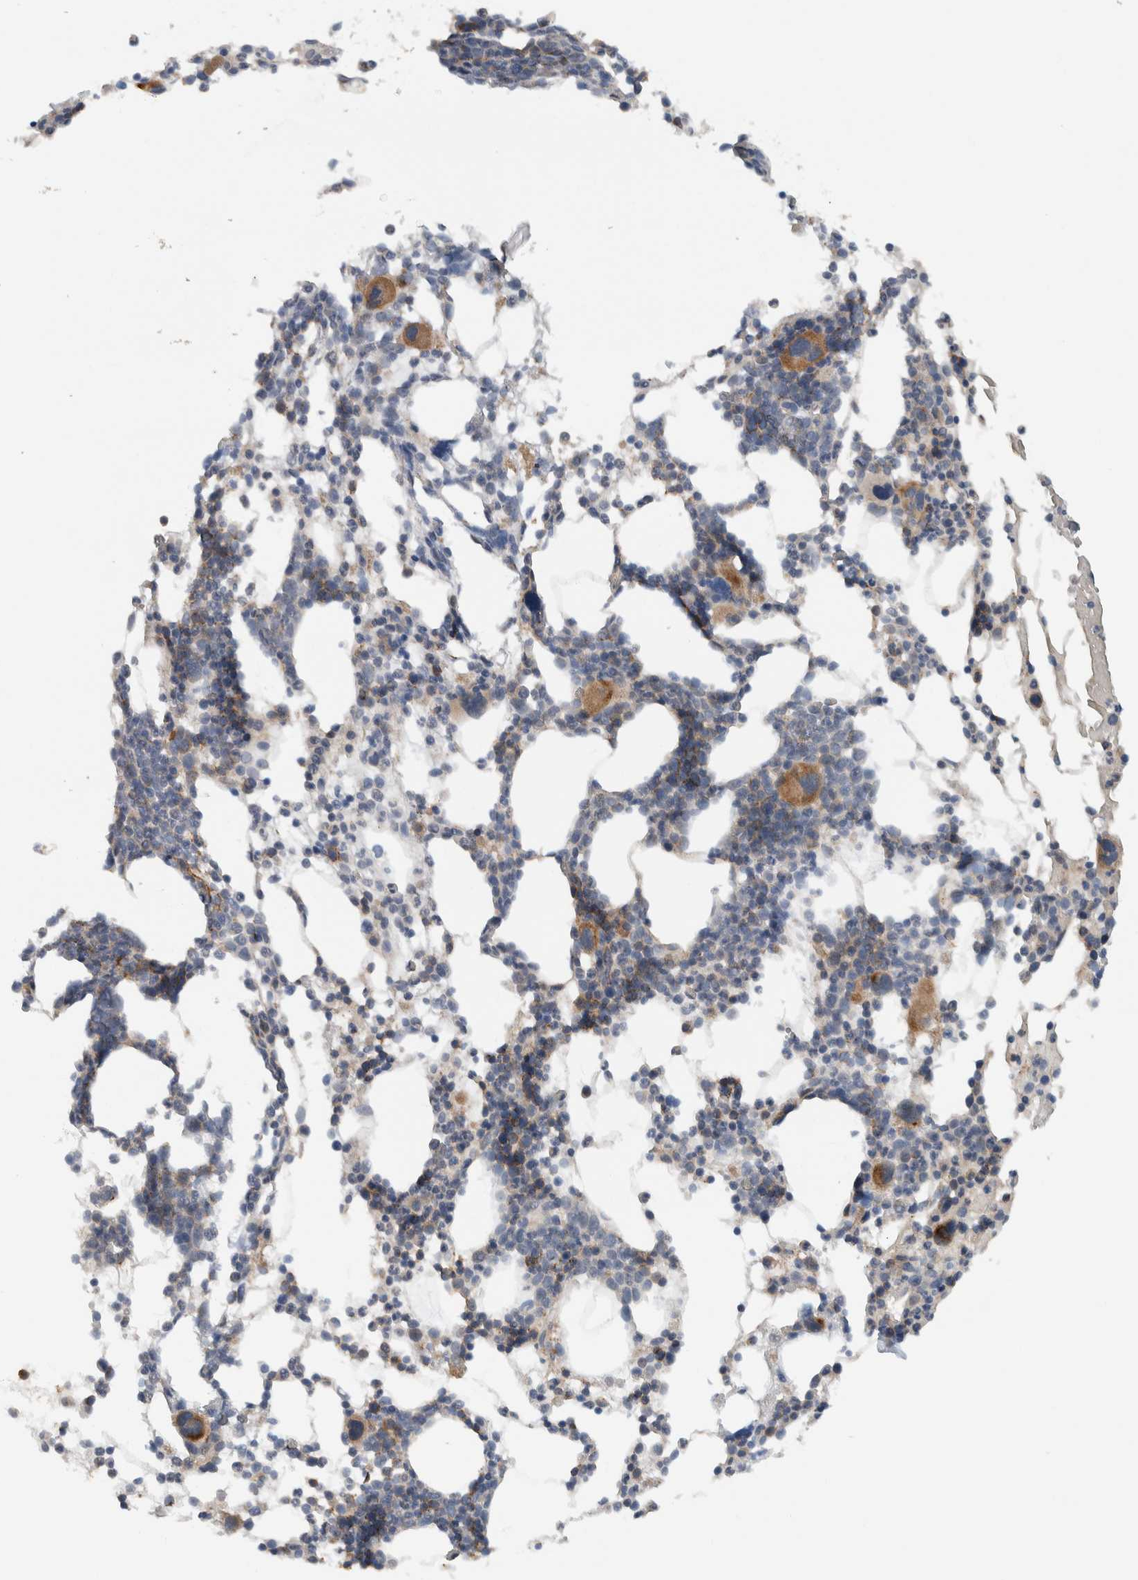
{"staining": {"intensity": "moderate", "quantity": "<25%", "location": "cytoplasmic/membranous"}, "tissue": "bone marrow", "cell_type": "Hematopoietic cells", "image_type": "normal", "snomed": [{"axis": "morphology", "description": "Normal tissue, NOS"}, {"axis": "morphology", "description": "Inflammation, NOS"}, {"axis": "topography", "description": "Bone marrow"}], "caption": "Immunohistochemical staining of normal bone marrow reveals low levels of moderate cytoplasmic/membranous positivity in about <25% of hematopoietic cells. The protein of interest is stained brown, and the nuclei are stained in blue (DAB IHC with brightfield microscopy, high magnification).", "gene": "MPRIP", "patient": {"sex": "male", "age": 68}}